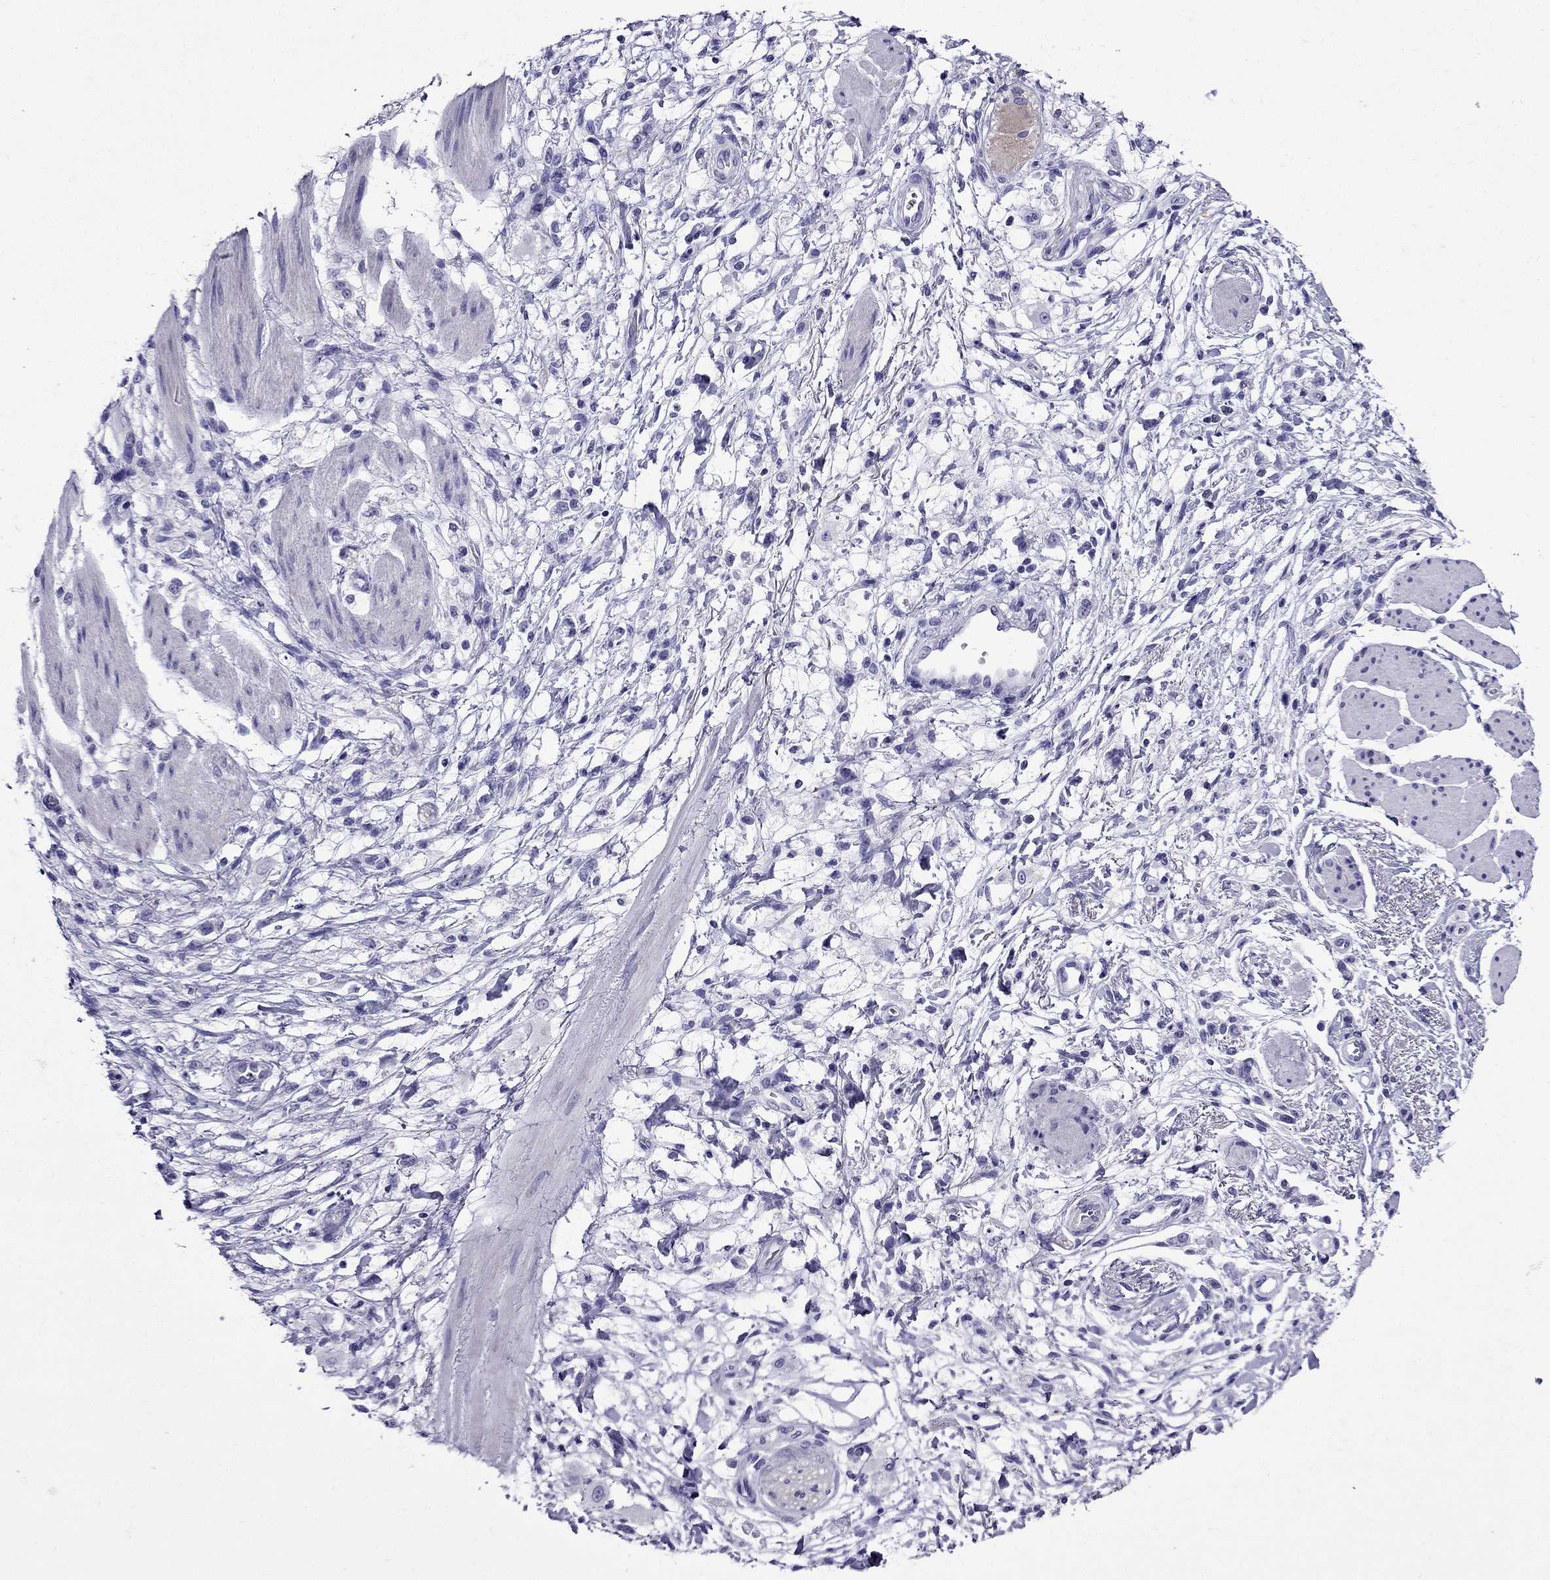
{"staining": {"intensity": "negative", "quantity": "none", "location": "none"}, "tissue": "stomach cancer", "cell_type": "Tumor cells", "image_type": "cancer", "snomed": [{"axis": "morphology", "description": "Adenocarcinoma, NOS"}, {"axis": "topography", "description": "Stomach"}], "caption": "Immunohistochemistry photomicrograph of neoplastic tissue: human stomach cancer (adenocarcinoma) stained with DAB (3,3'-diaminobenzidine) reveals no significant protein positivity in tumor cells.", "gene": "ERC2", "patient": {"sex": "female", "age": 60}}